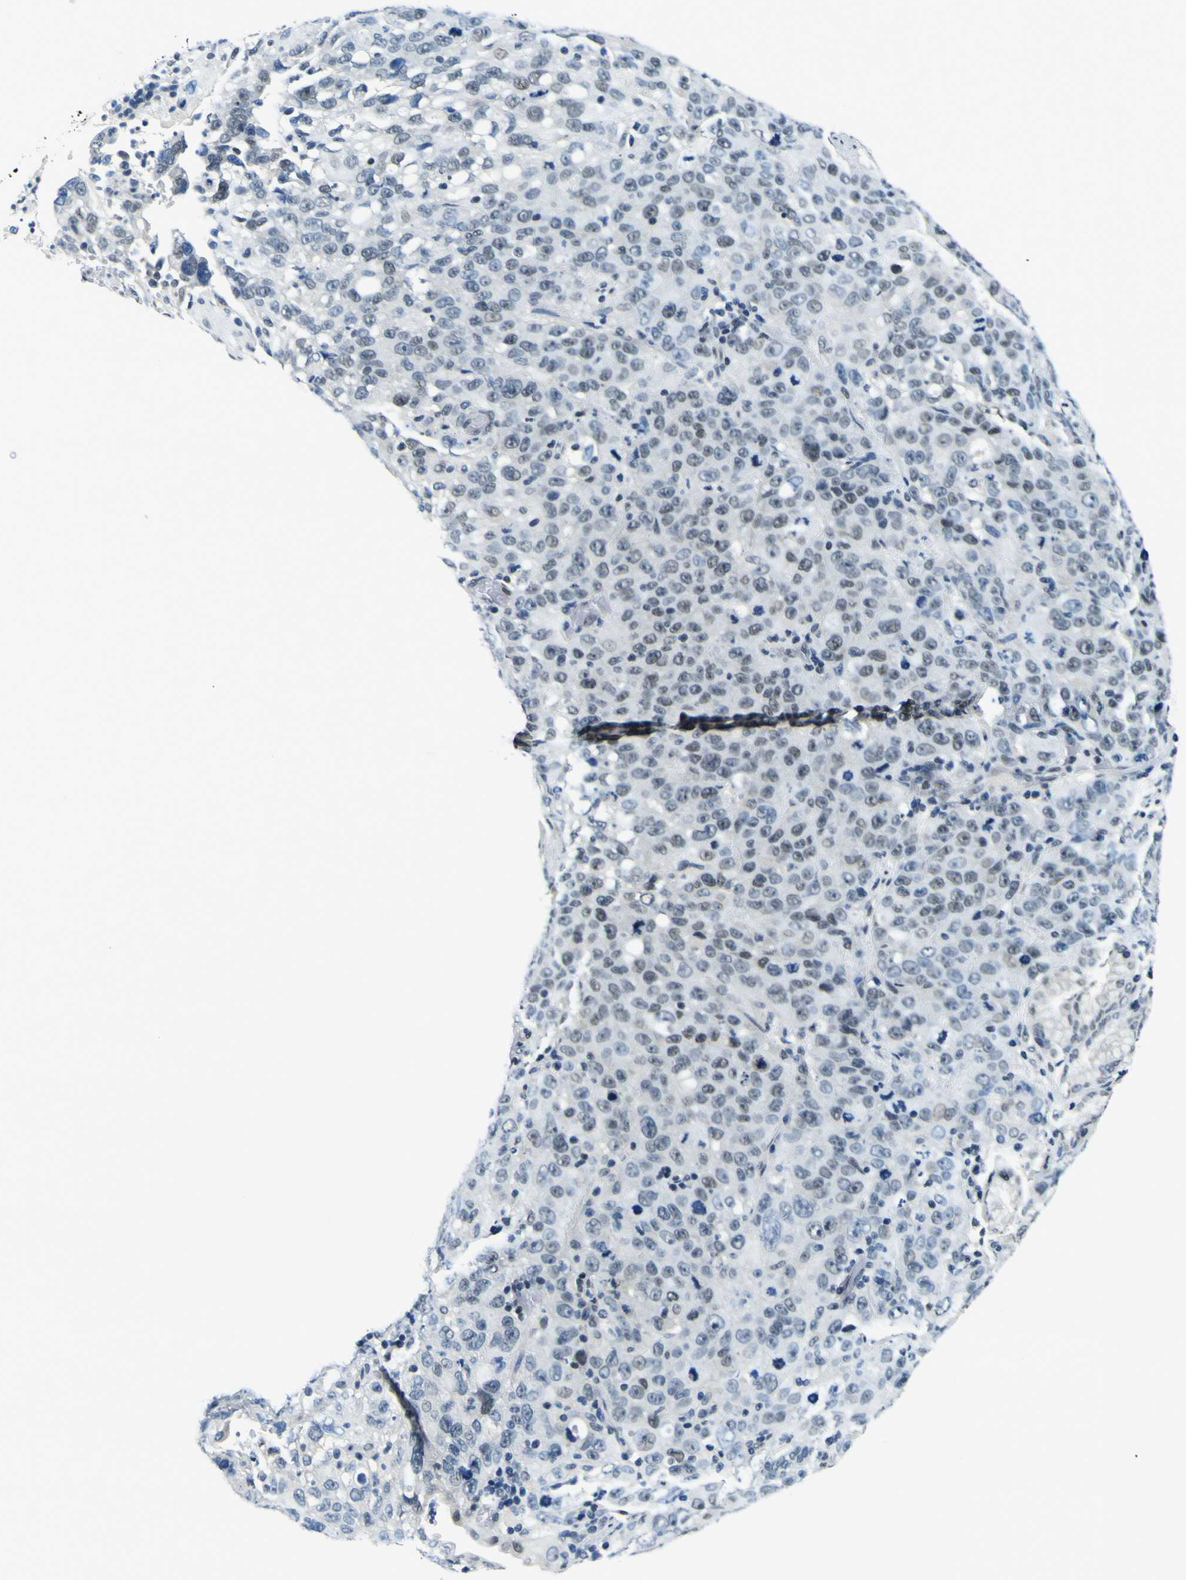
{"staining": {"intensity": "weak", "quantity": ">75%", "location": "nuclear"}, "tissue": "stomach cancer", "cell_type": "Tumor cells", "image_type": "cancer", "snomed": [{"axis": "morphology", "description": "Normal tissue, NOS"}, {"axis": "morphology", "description": "Adenocarcinoma, NOS"}, {"axis": "topography", "description": "Stomach"}], "caption": "IHC micrograph of neoplastic tissue: stomach adenocarcinoma stained using immunohistochemistry shows low levels of weak protein expression localized specifically in the nuclear of tumor cells, appearing as a nuclear brown color.", "gene": "SP1", "patient": {"sex": "male", "age": 48}}